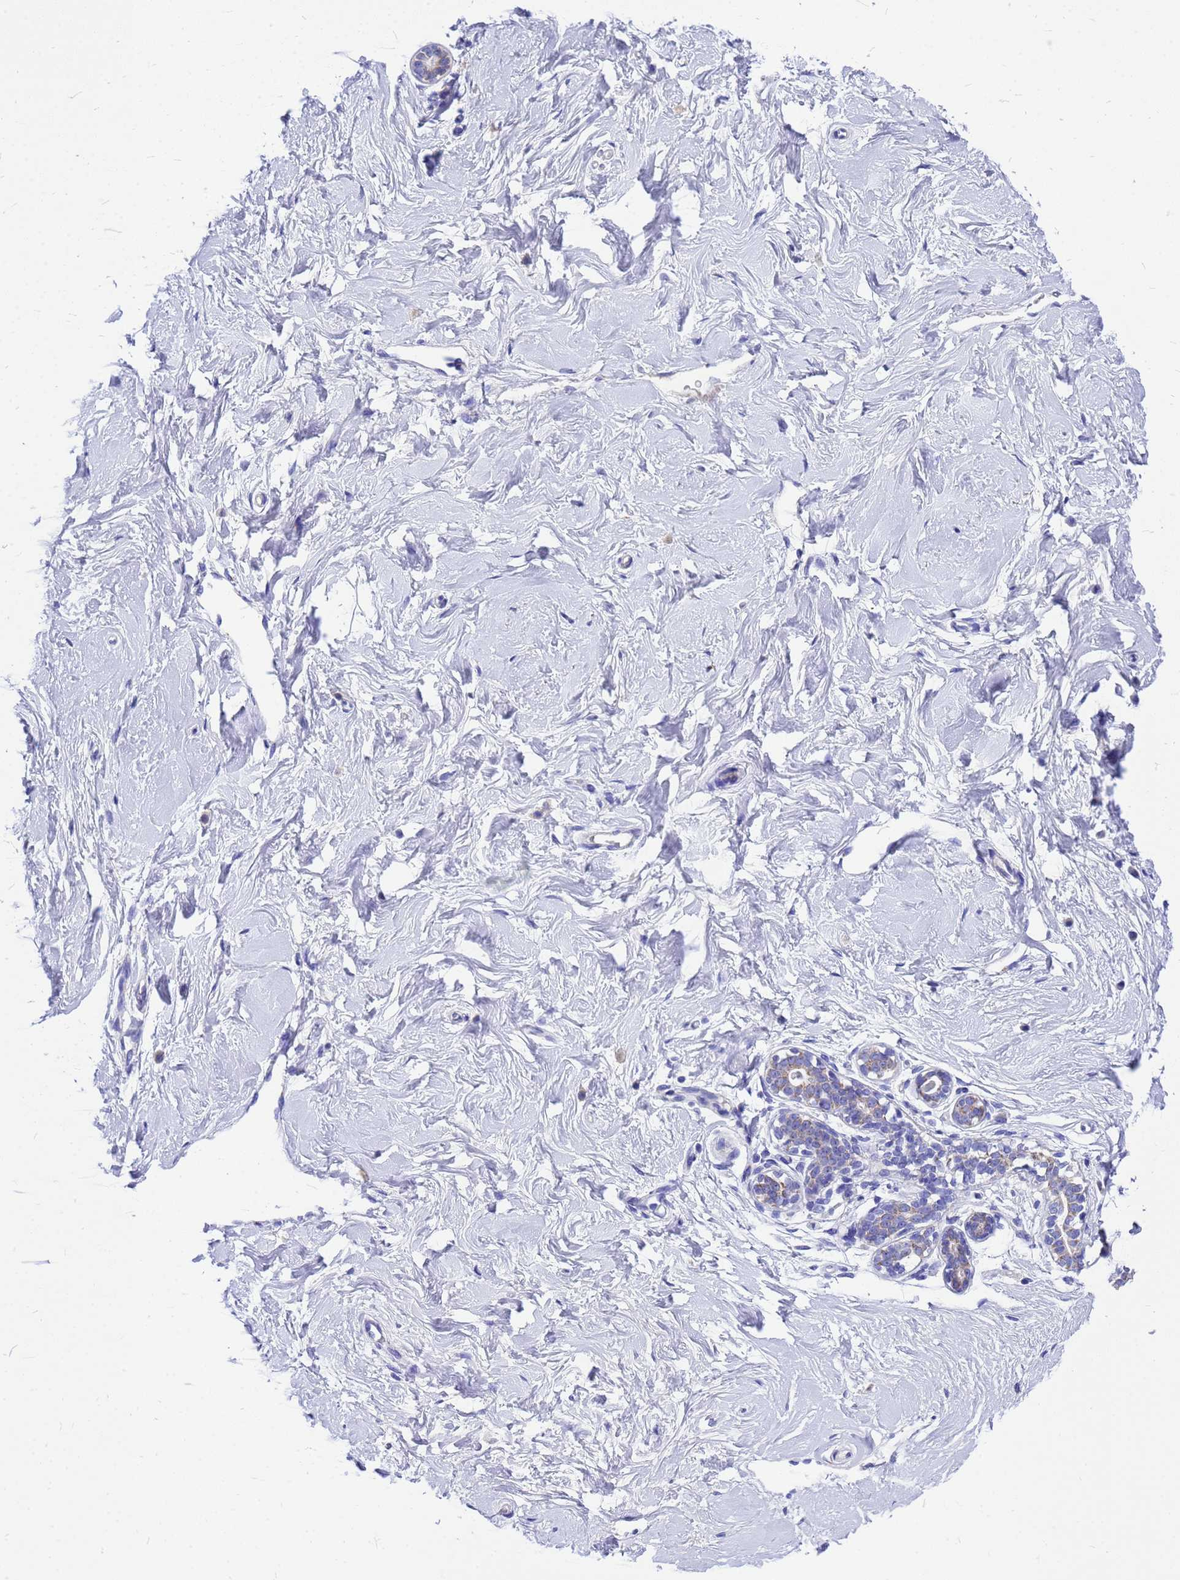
{"staining": {"intensity": "negative", "quantity": "none", "location": "none"}, "tissue": "breast", "cell_type": "Adipocytes", "image_type": "normal", "snomed": [{"axis": "morphology", "description": "Normal tissue, NOS"}, {"axis": "morphology", "description": "Adenoma, NOS"}, {"axis": "topography", "description": "Breast"}], "caption": "Protein analysis of benign breast demonstrates no significant positivity in adipocytes. The staining is performed using DAB brown chromogen with nuclei counter-stained in using hematoxylin.", "gene": "OR52E2", "patient": {"sex": "female", "age": 23}}